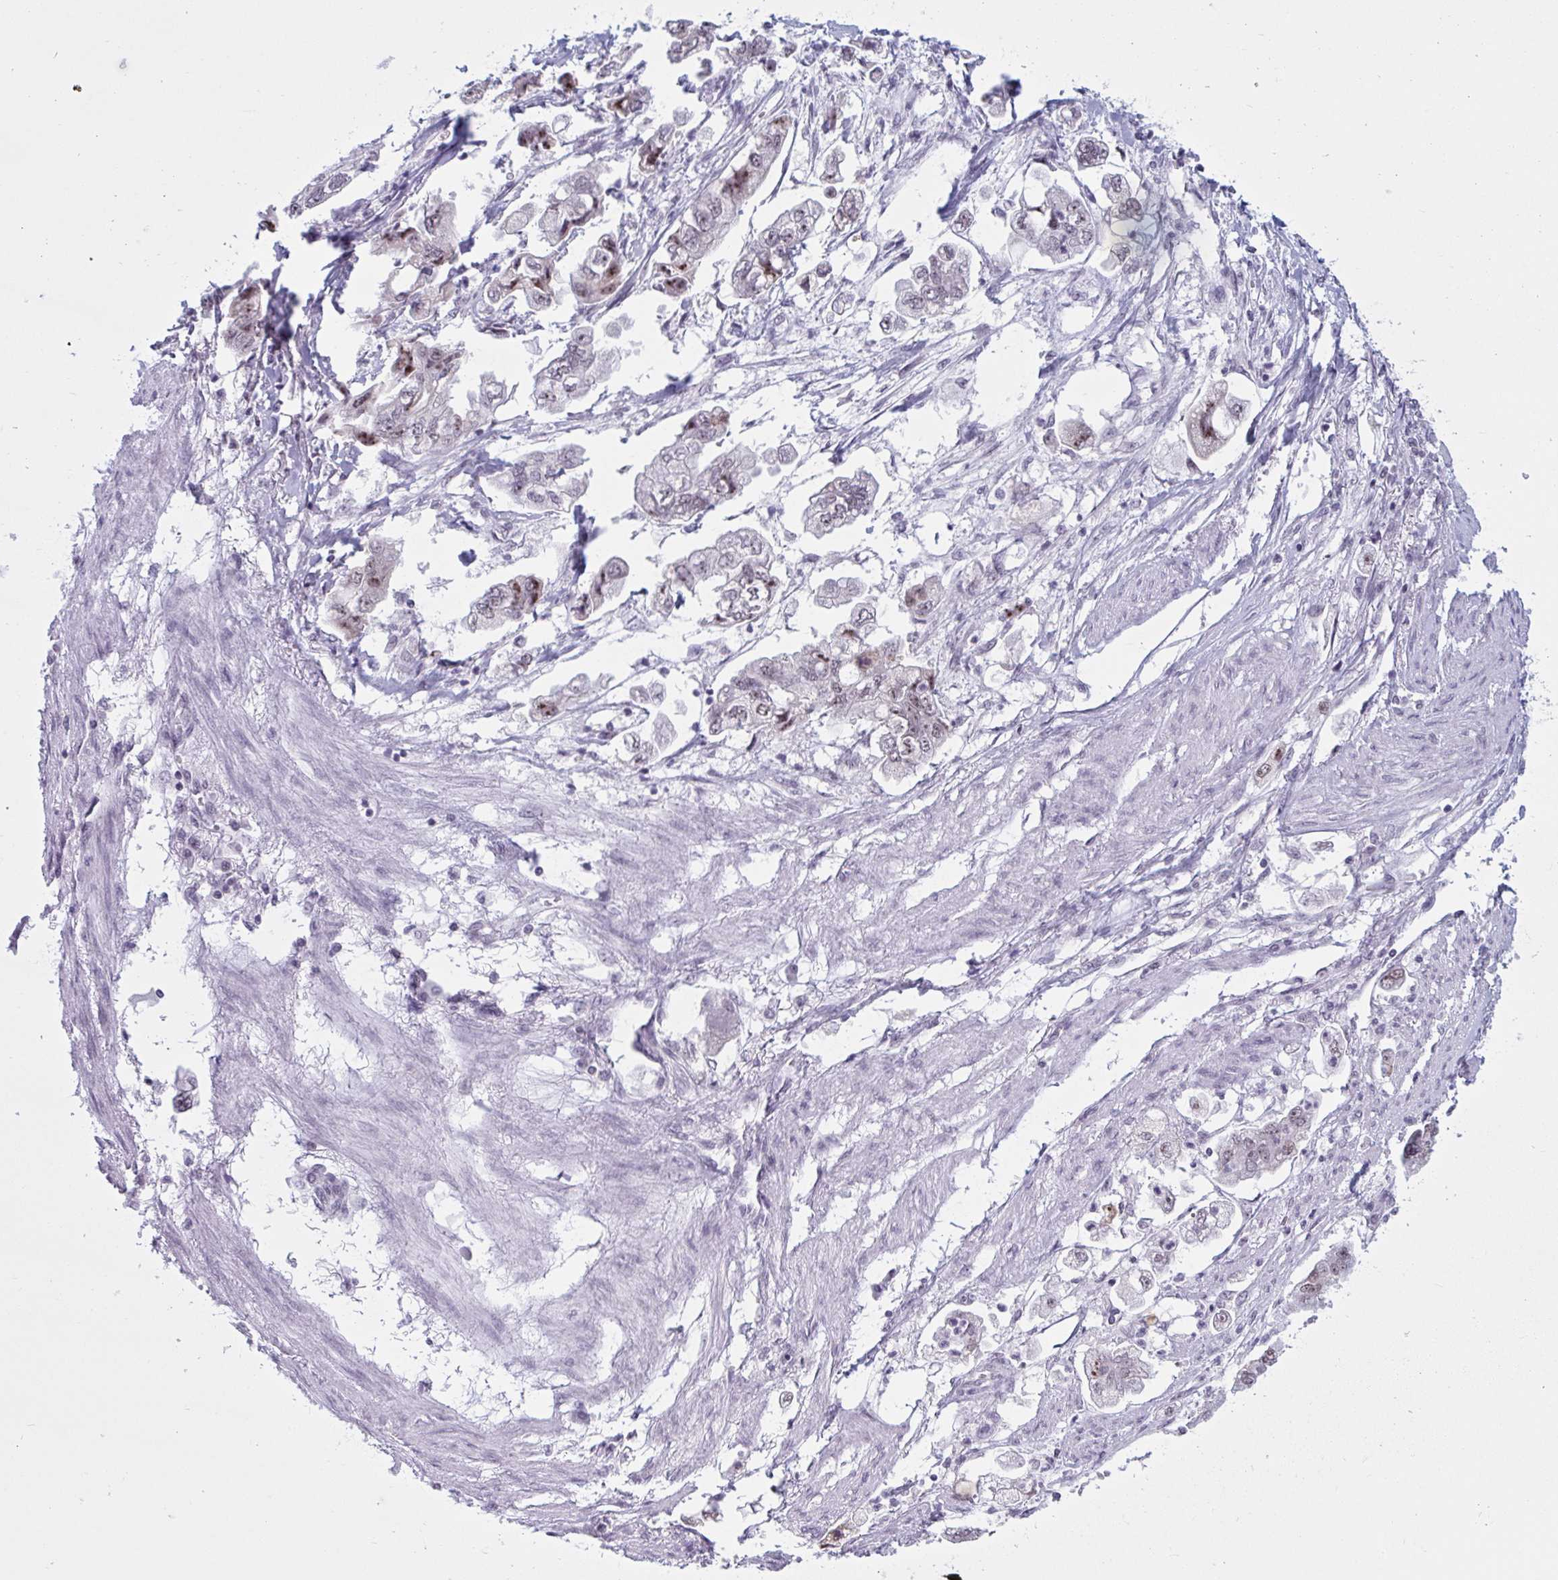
{"staining": {"intensity": "weak", "quantity": "25%-75%", "location": "nuclear"}, "tissue": "stomach cancer", "cell_type": "Tumor cells", "image_type": "cancer", "snomed": [{"axis": "morphology", "description": "Adenocarcinoma, NOS"}, {"axis": "topography", "description": "Stomach"}], "caption": "Protein expression analysis of adenocarcinoma (stomach) shows weak nuclear expression in about 25%-75% of tumor cells.", "gene": "TGM6", "patient": {"sex": "male", "age": 62}}